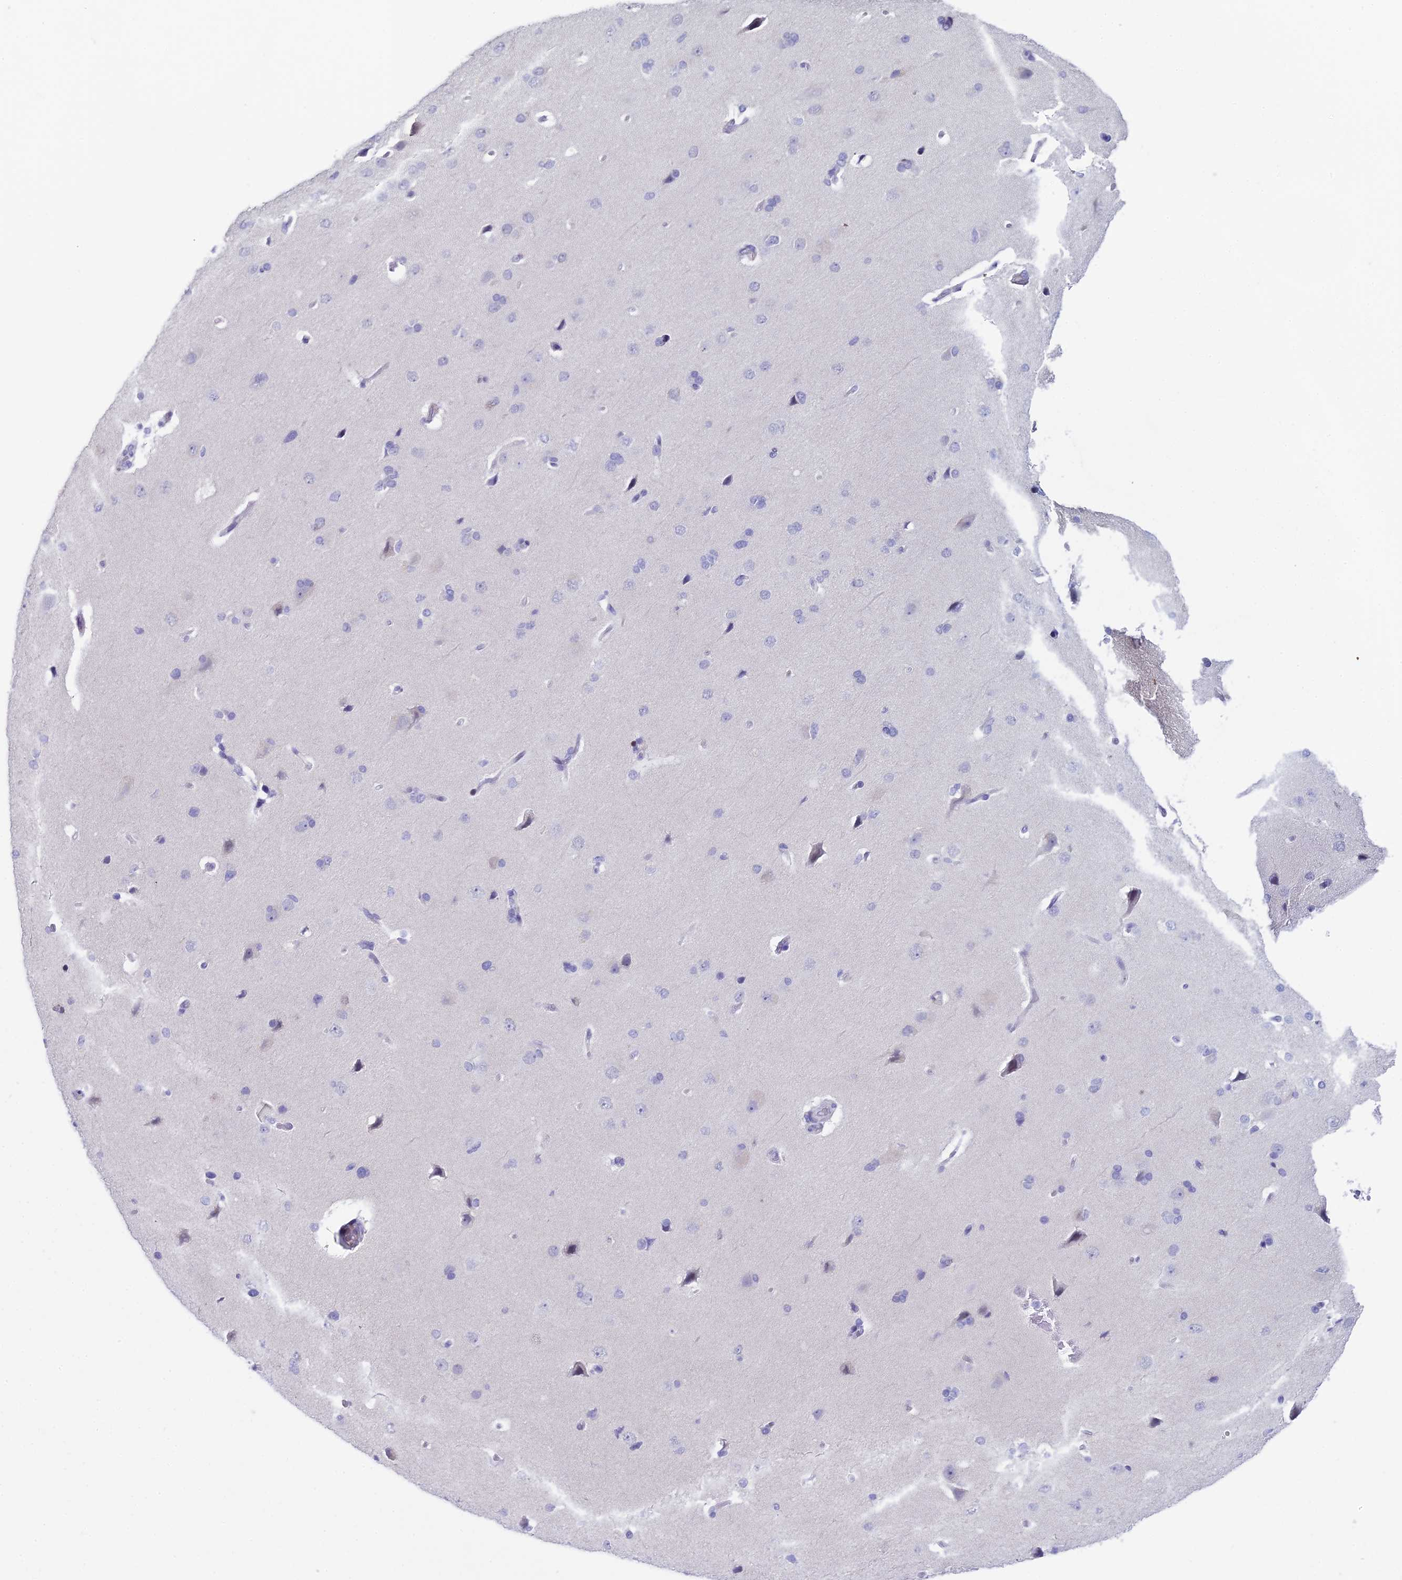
{"staining": {"intensity": "negative", "quantity": "none", "location": "none"}, "tissue": "cerebral cortex", "cell_type": "Endothelial cells", "image_type": "normal", "snomed": [{"axis": "morphology", "description": "Normal tissue, NOS"}, {"axis": "topography", "description": "Cerebral cortex"}], "caption": "Endothelial cells show no significant expression in benign cerebral cortex. Nuclei are stained in blue.", "gene": "CC2D2A", "patient": {"sex": "male", "age": 62}}